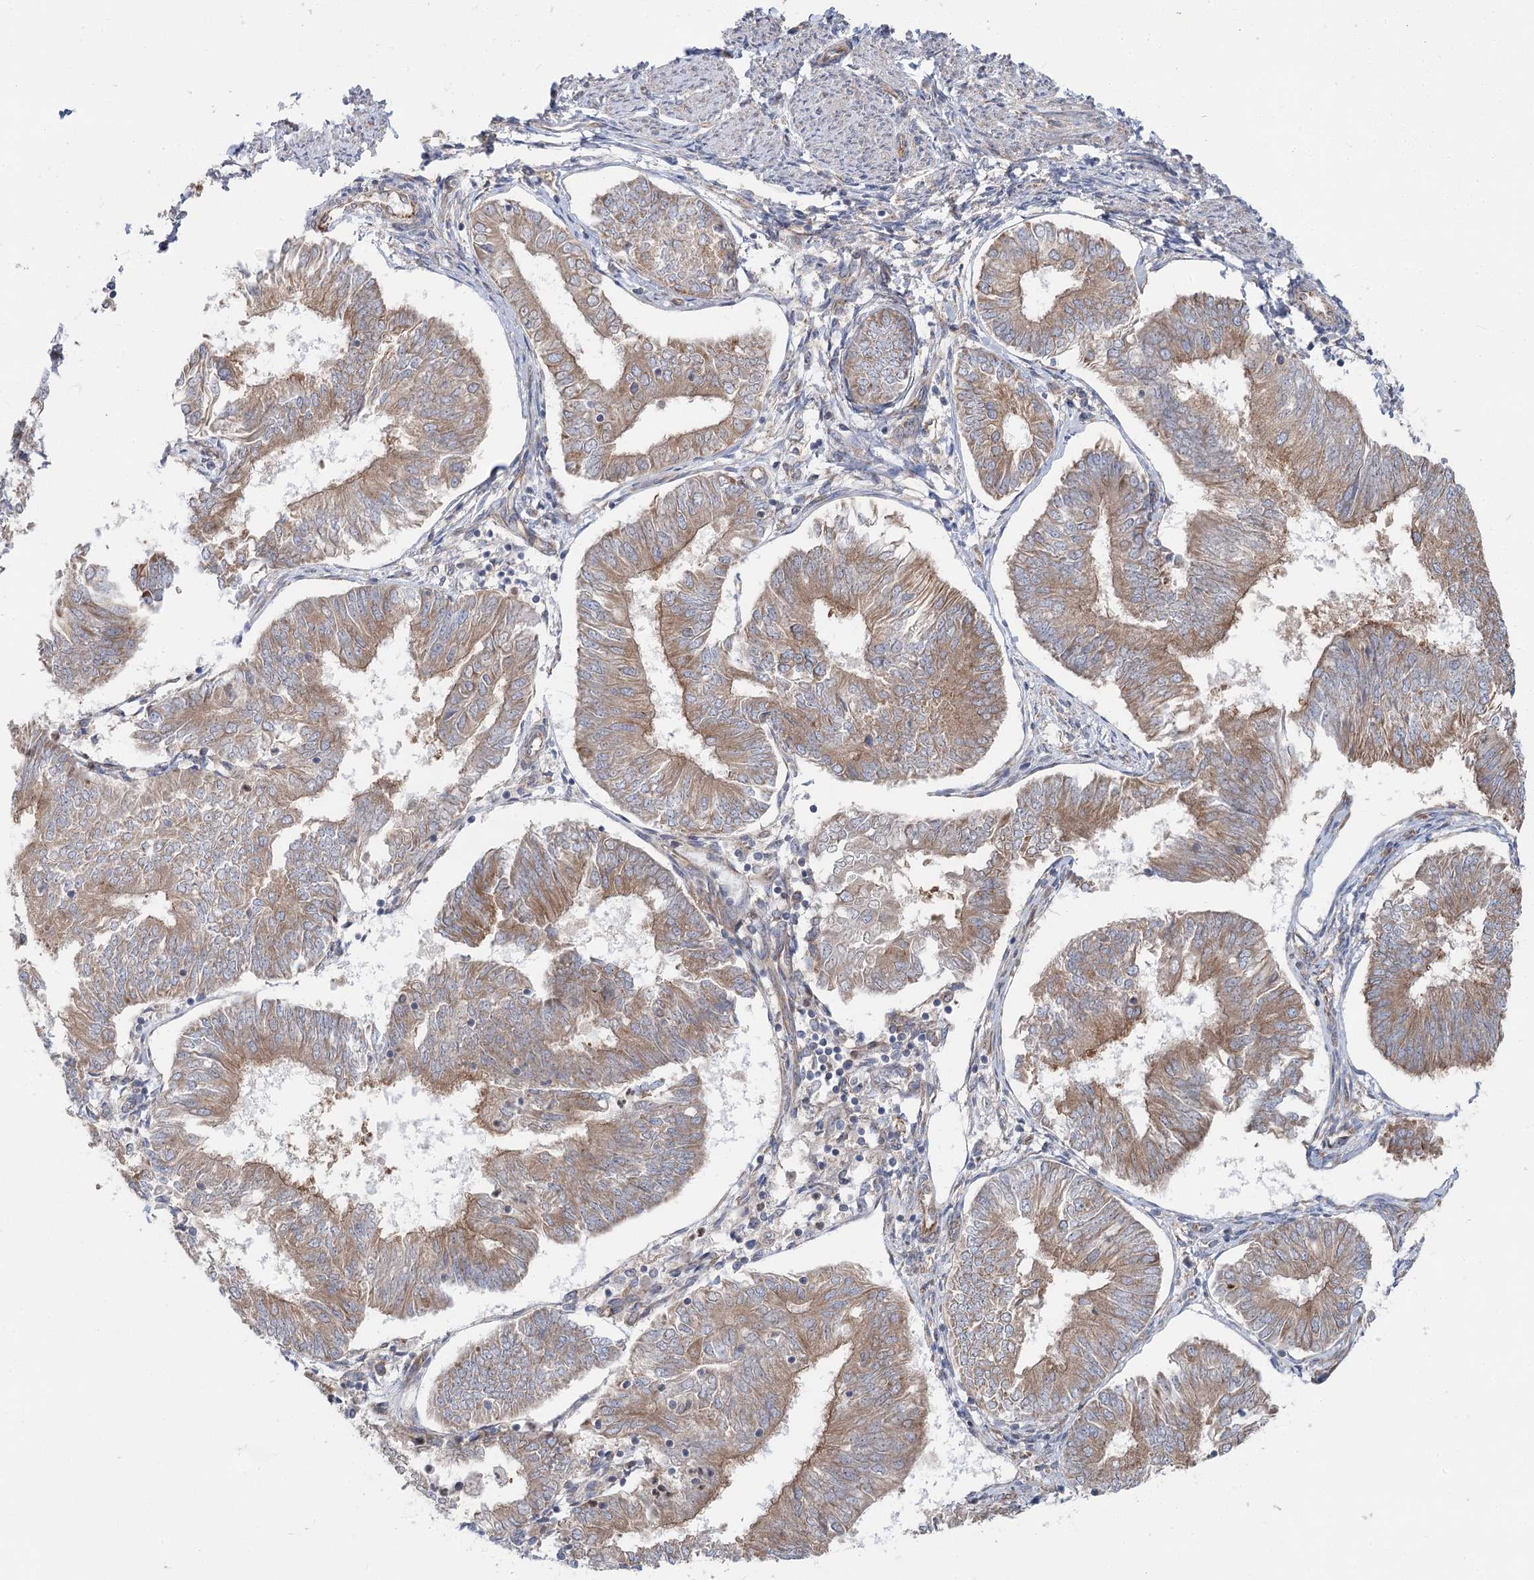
{"staining": {"intensity": "moderate", "quantity": ">75%", "location": "cytoplasmic/membranous"}, "tissue": "endometrial cancer", "cell_type": "Tumor cells", "image_type": "cancer", "snomed": [{"axis": "morphology", "description": "Adenocarcinoma, NOS"}, {"axis": "topography", "description": "Endometrium"}], "caption": "Tumor cells demonstrate medium levels of moderate cytoplasmic/membranous positivity in approximately >75% of cells in endometrial adenocarcinoma.", "gene": "SCN11A", "patient": {"sex": "female", "age": 58}}